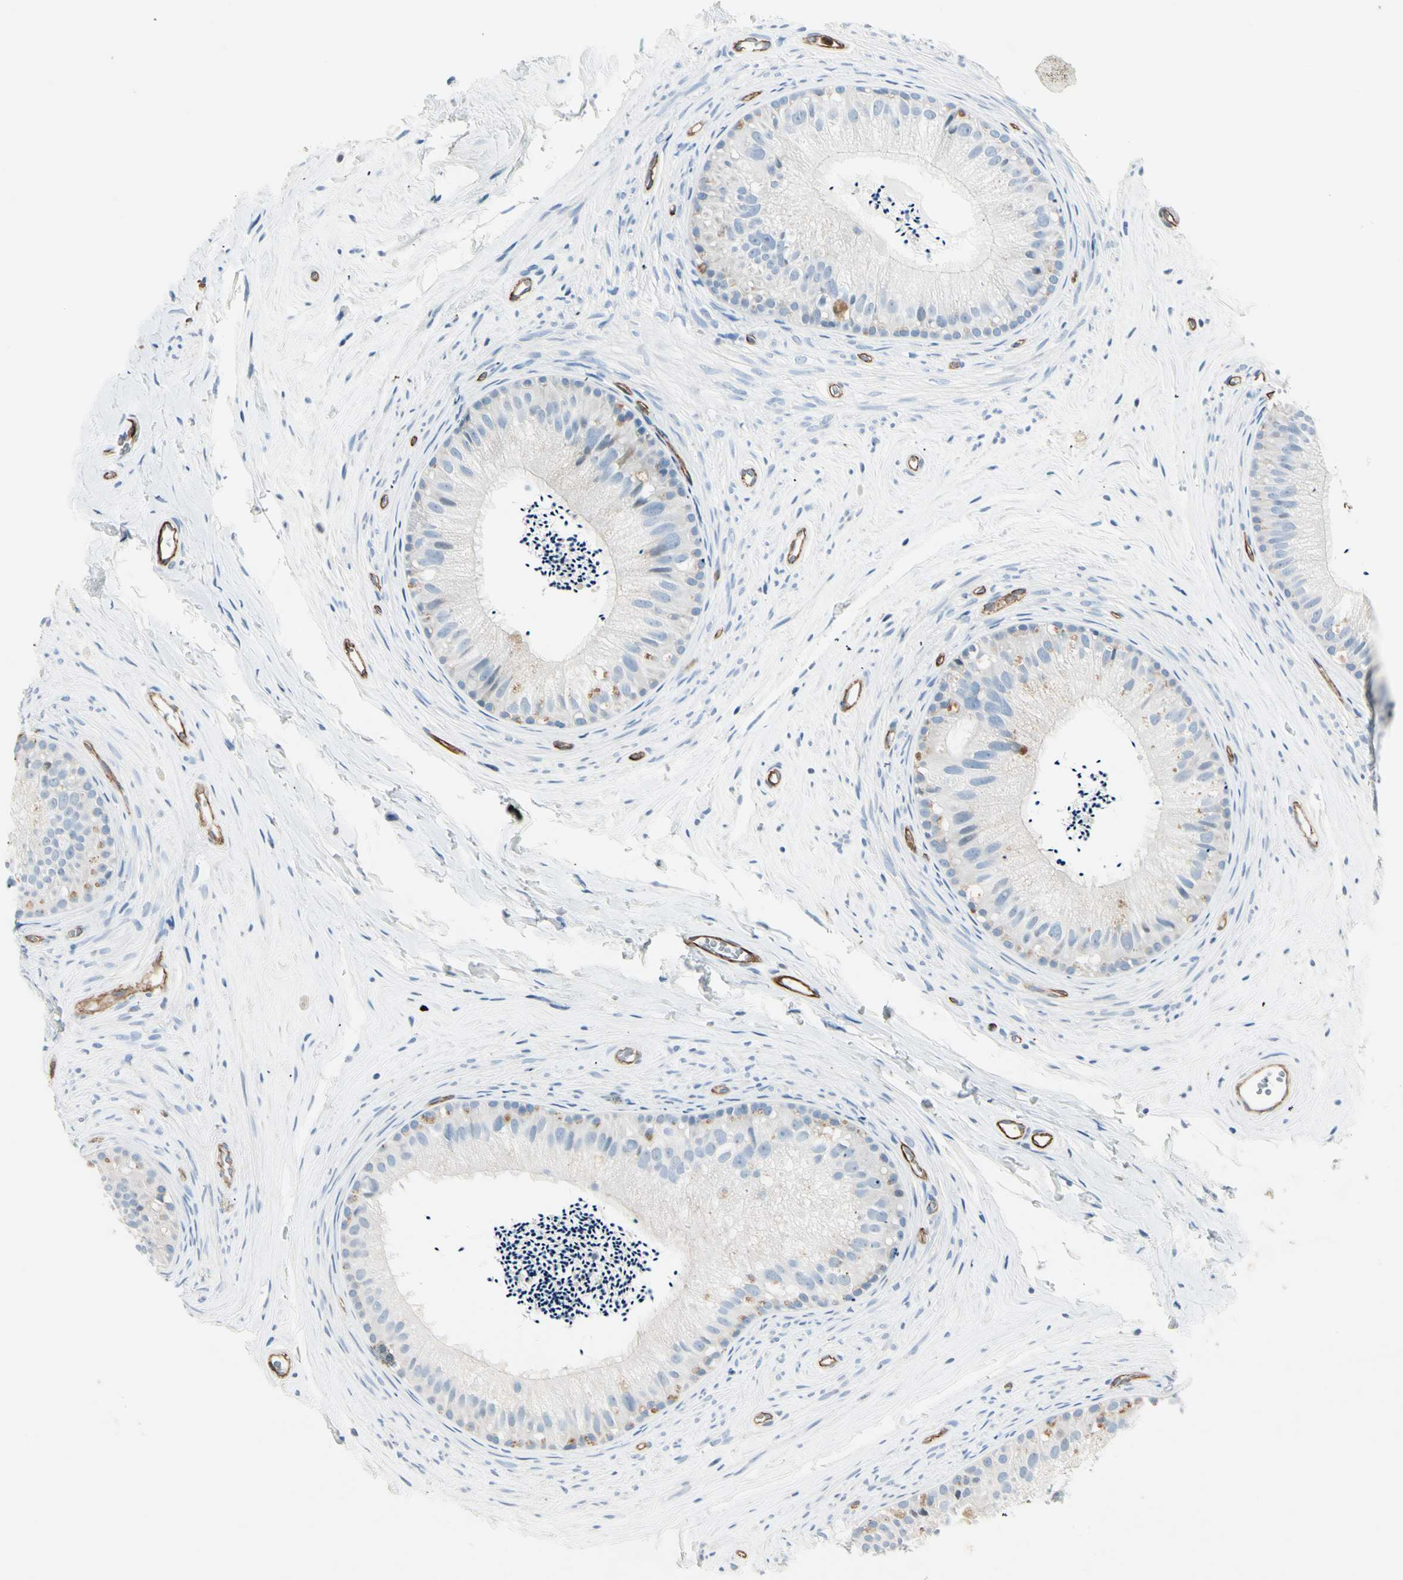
{"staining": {"intensity": "weak", "quantity": "<25%", "location": "cytoplasmic/membranous"}, "tissue": "epididymis", "cell_type": "Glandular cells", "image_type": "normal", "snomed": [{"axis": "morphology", "description": "Normal tissue, NOS"}, {"axis": "topography", "description": "Epididymis"}], "caption": "Photomicrograph shows no protein positivity in glandular cells of normal epididymis. The staining was performed using DAB (3,3'-diaminobenzidine) to visualize the protein expression in brown, while the nuclei were stained in blue with hematoxylin (Magnification: 20x).", "gene": "CD93", "patient": {"sex": "male", "age": 56}}